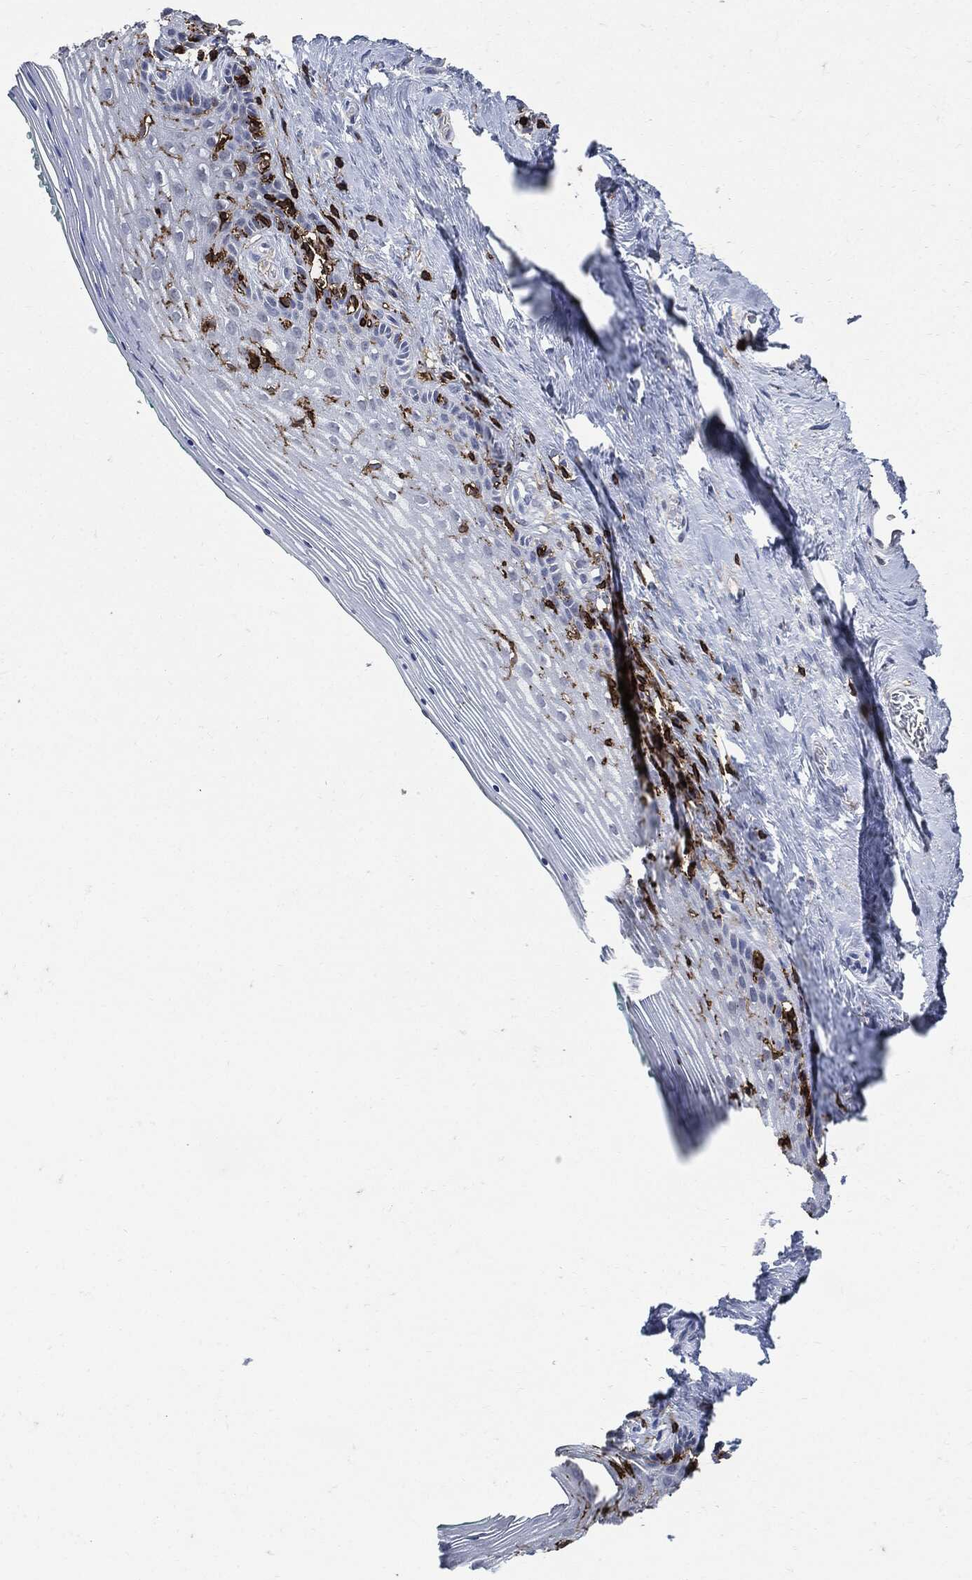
{"staining": {"intensity": "negative", "quantity": "none", "location": "none"}, "tissue": "vagina", "cell_type": "Squamous epithelial cells", "image_type": "normal", "snomed": [{"axis": "morphology", "description": "Normal tissue, NOS"}, {"axis": "topography", "description": "Vagina"}], "caption": "An immunohistochemistry image of normal vagina is shown. There is no staining in squamous epithelial cells of vagina. (DAB (3,3'-diaminobenzidine) immunohistochemistry, high magnification).", "gene": "PTPRC", "patient": {"sex": "female", "age": 45}}